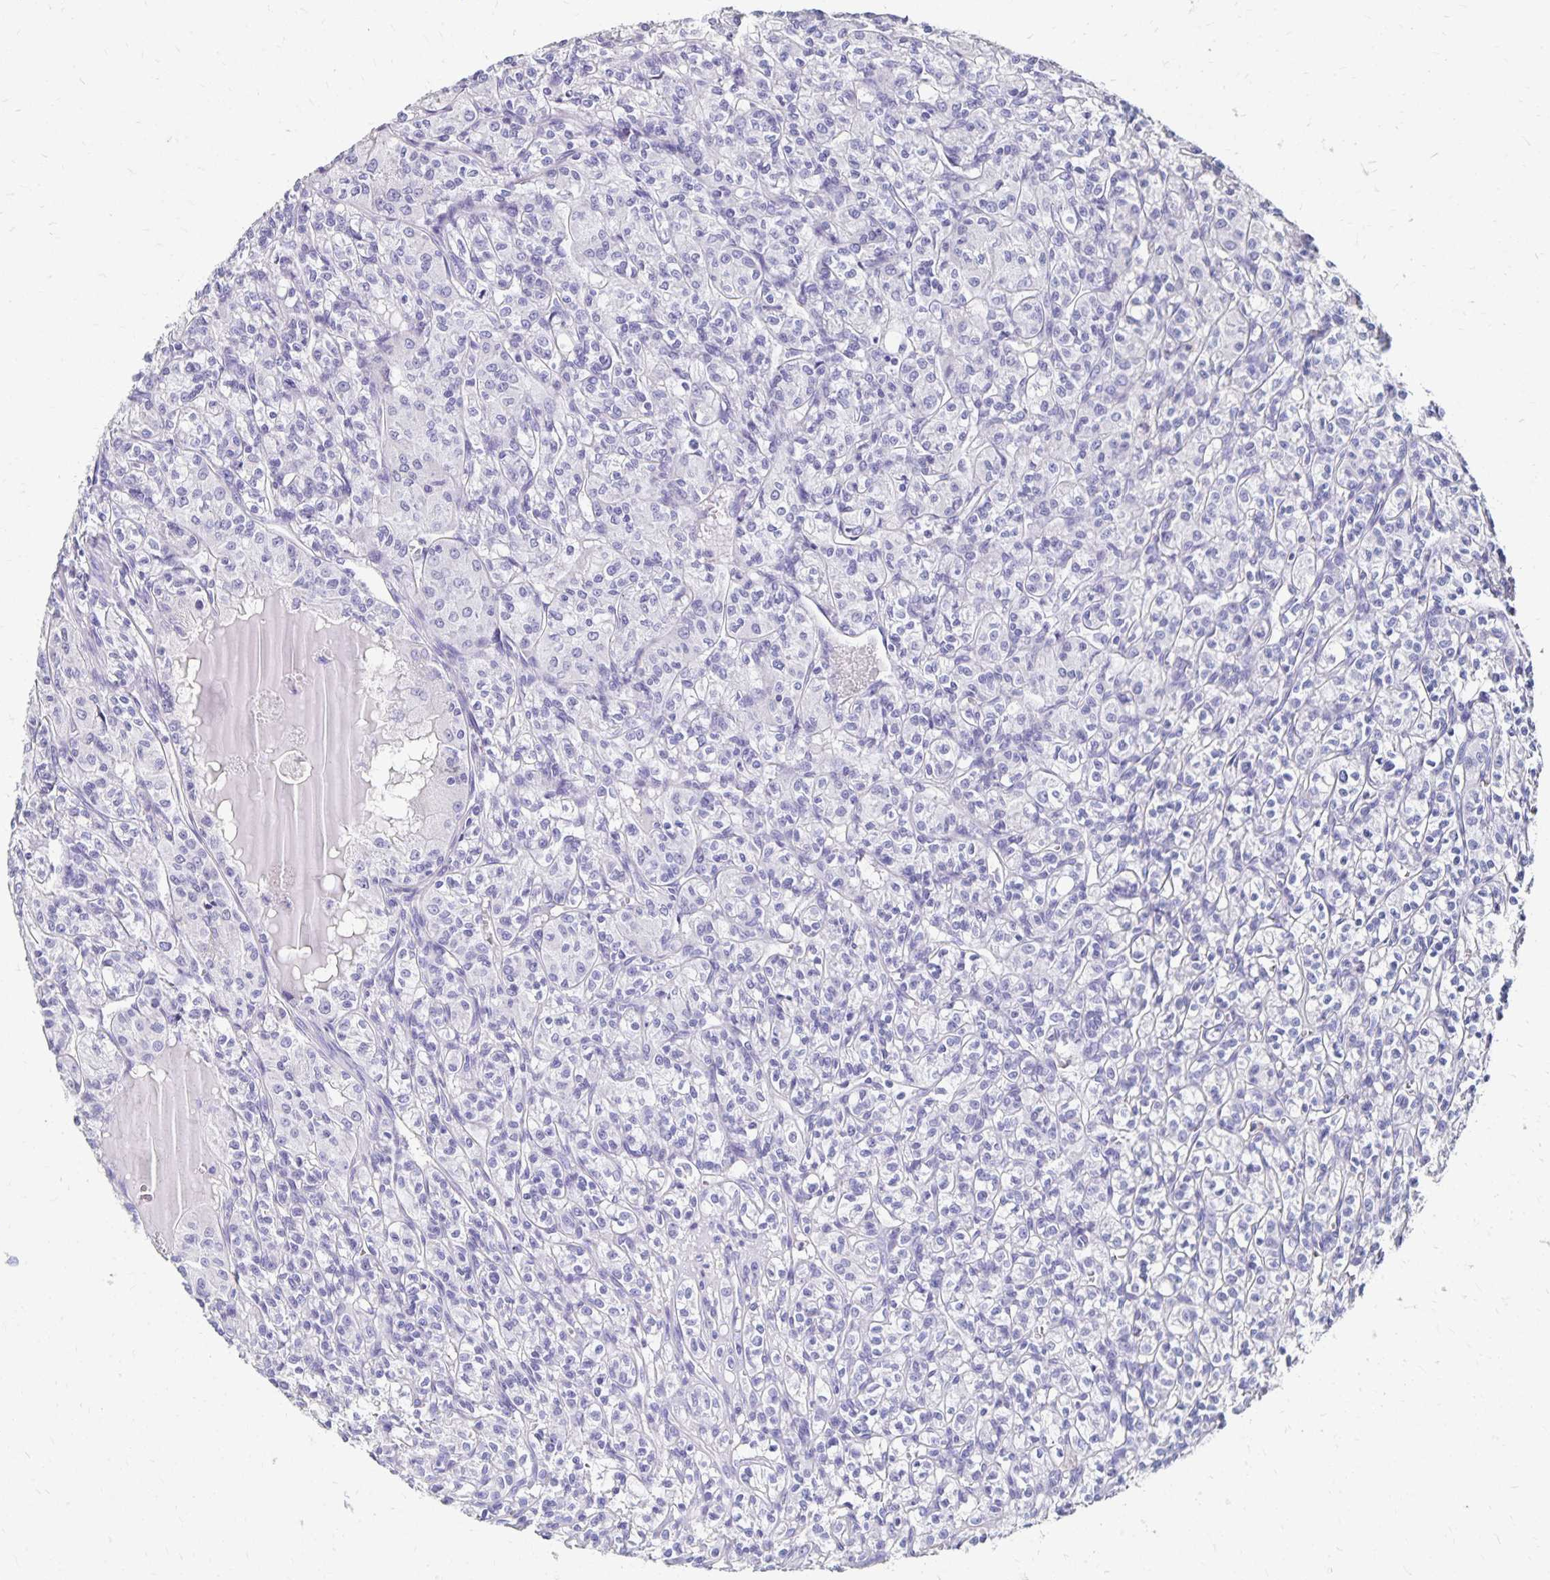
{"staining": {"intensity": "negative", "quantity": "none", "location": "none"}, "tissue": "renal cancer", "cell_type": "Tumor cells", "image_type": "cancer", "snomed": [{"axis": "morphology", "description": "Adenocarcinoma, NOS"}, {"axis": "topography", "description": "Kidney"}], "caption": "This is an IHC histopathology image of human renal adenocarcinoma. There is no positivity in tumor cells.", "gene": "DYNLT4", "patient": {"sex": "male", "age": 36}}